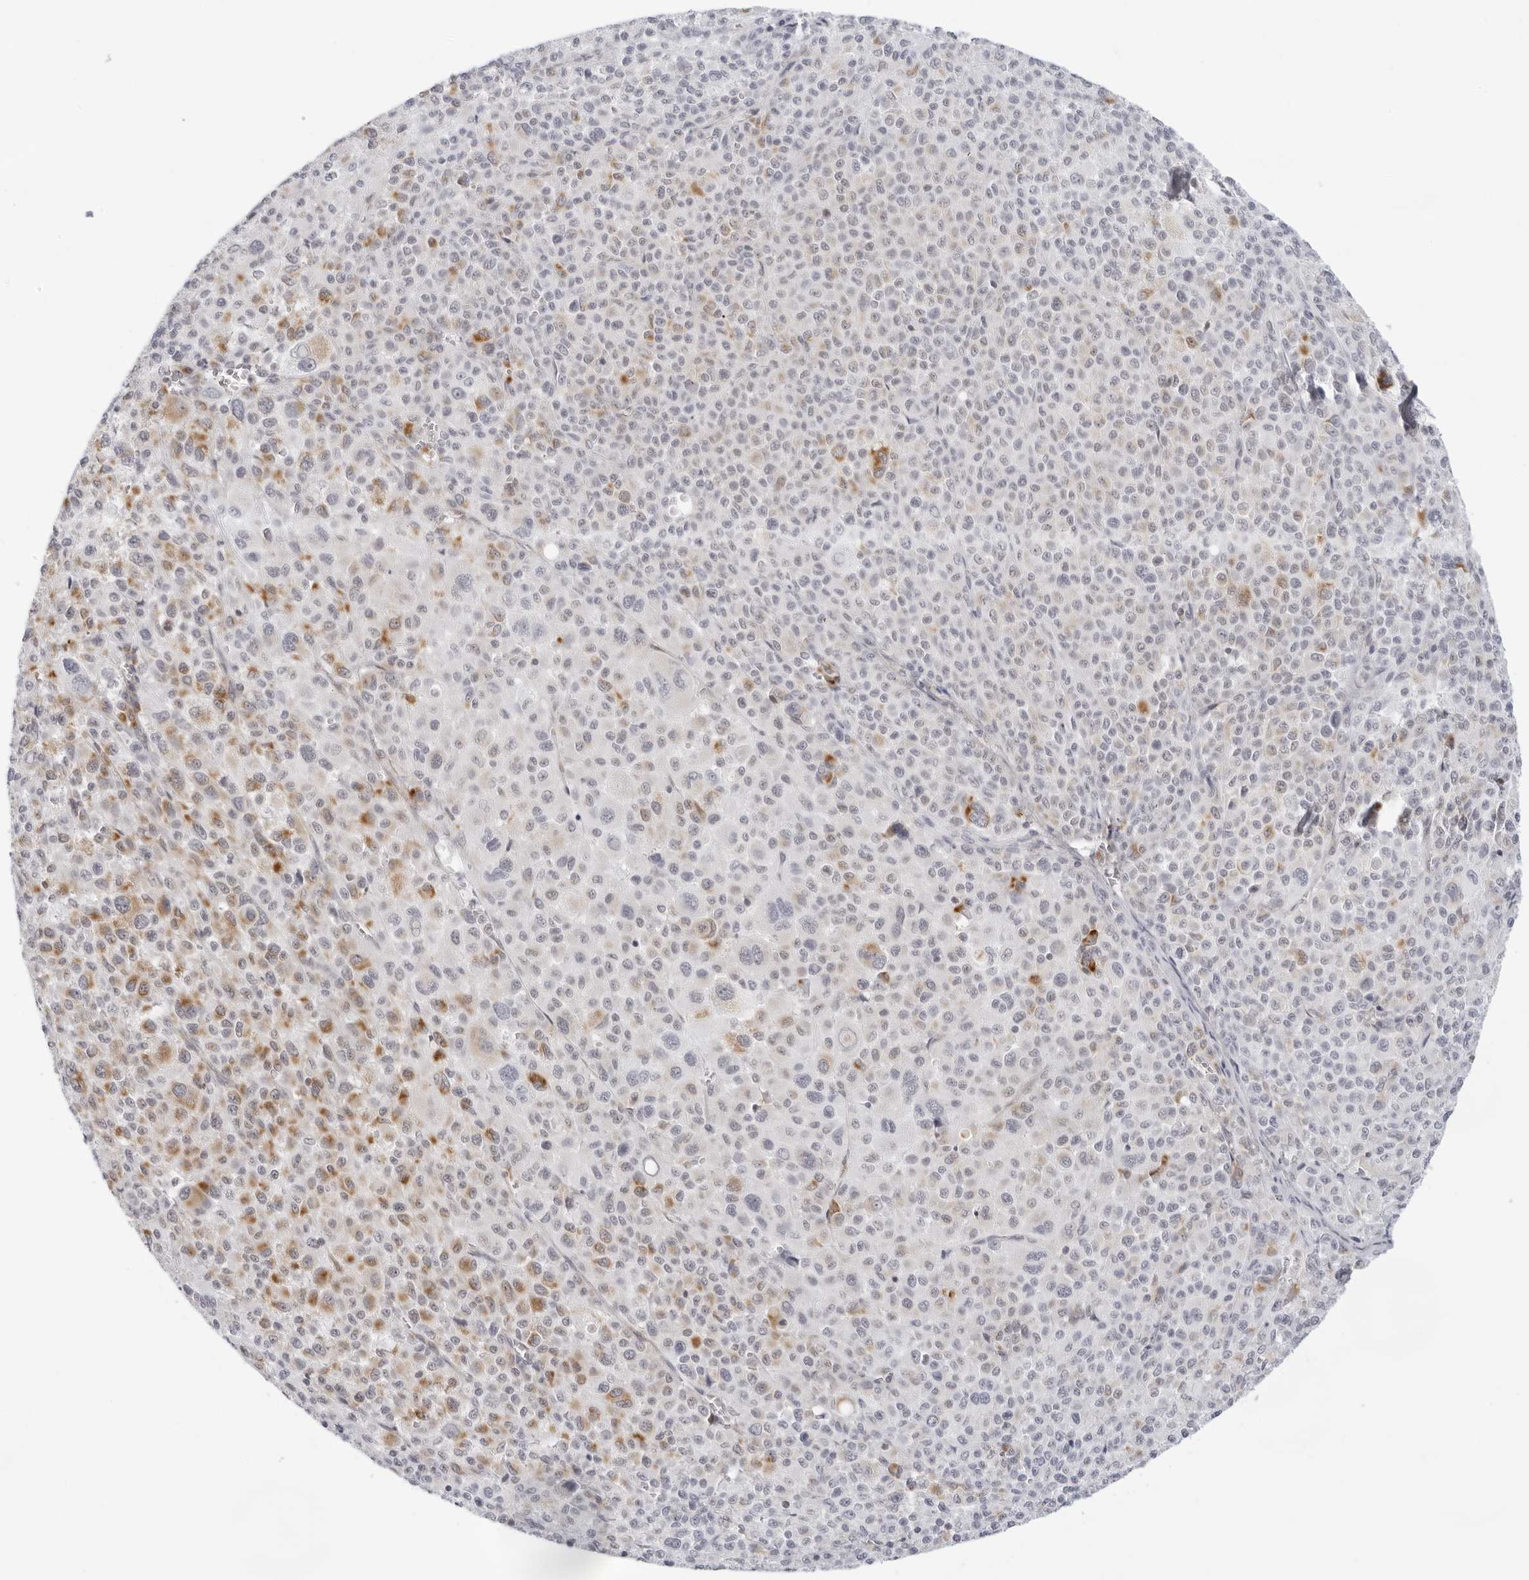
{"staining": {"intensity": "moderate", "quantity": "<25%", "location": "cytoplasmic/membranous"}, "tissue": "melanoma", "cell_type": "Tumor cells", "image_type": "cancer", "snomed": [{"axis": "morphology", "description": "Malignant melanoma, Metastatic site"}, {"axis": "topography", "description": "Skin"}], "caption": "Protein staining reveals moderate cytoplasmic/membranous staining in approximately <25% of tumor cells in melanoma.", "gene": "CIART", "patient": {"sex": "female", "age": 74}}